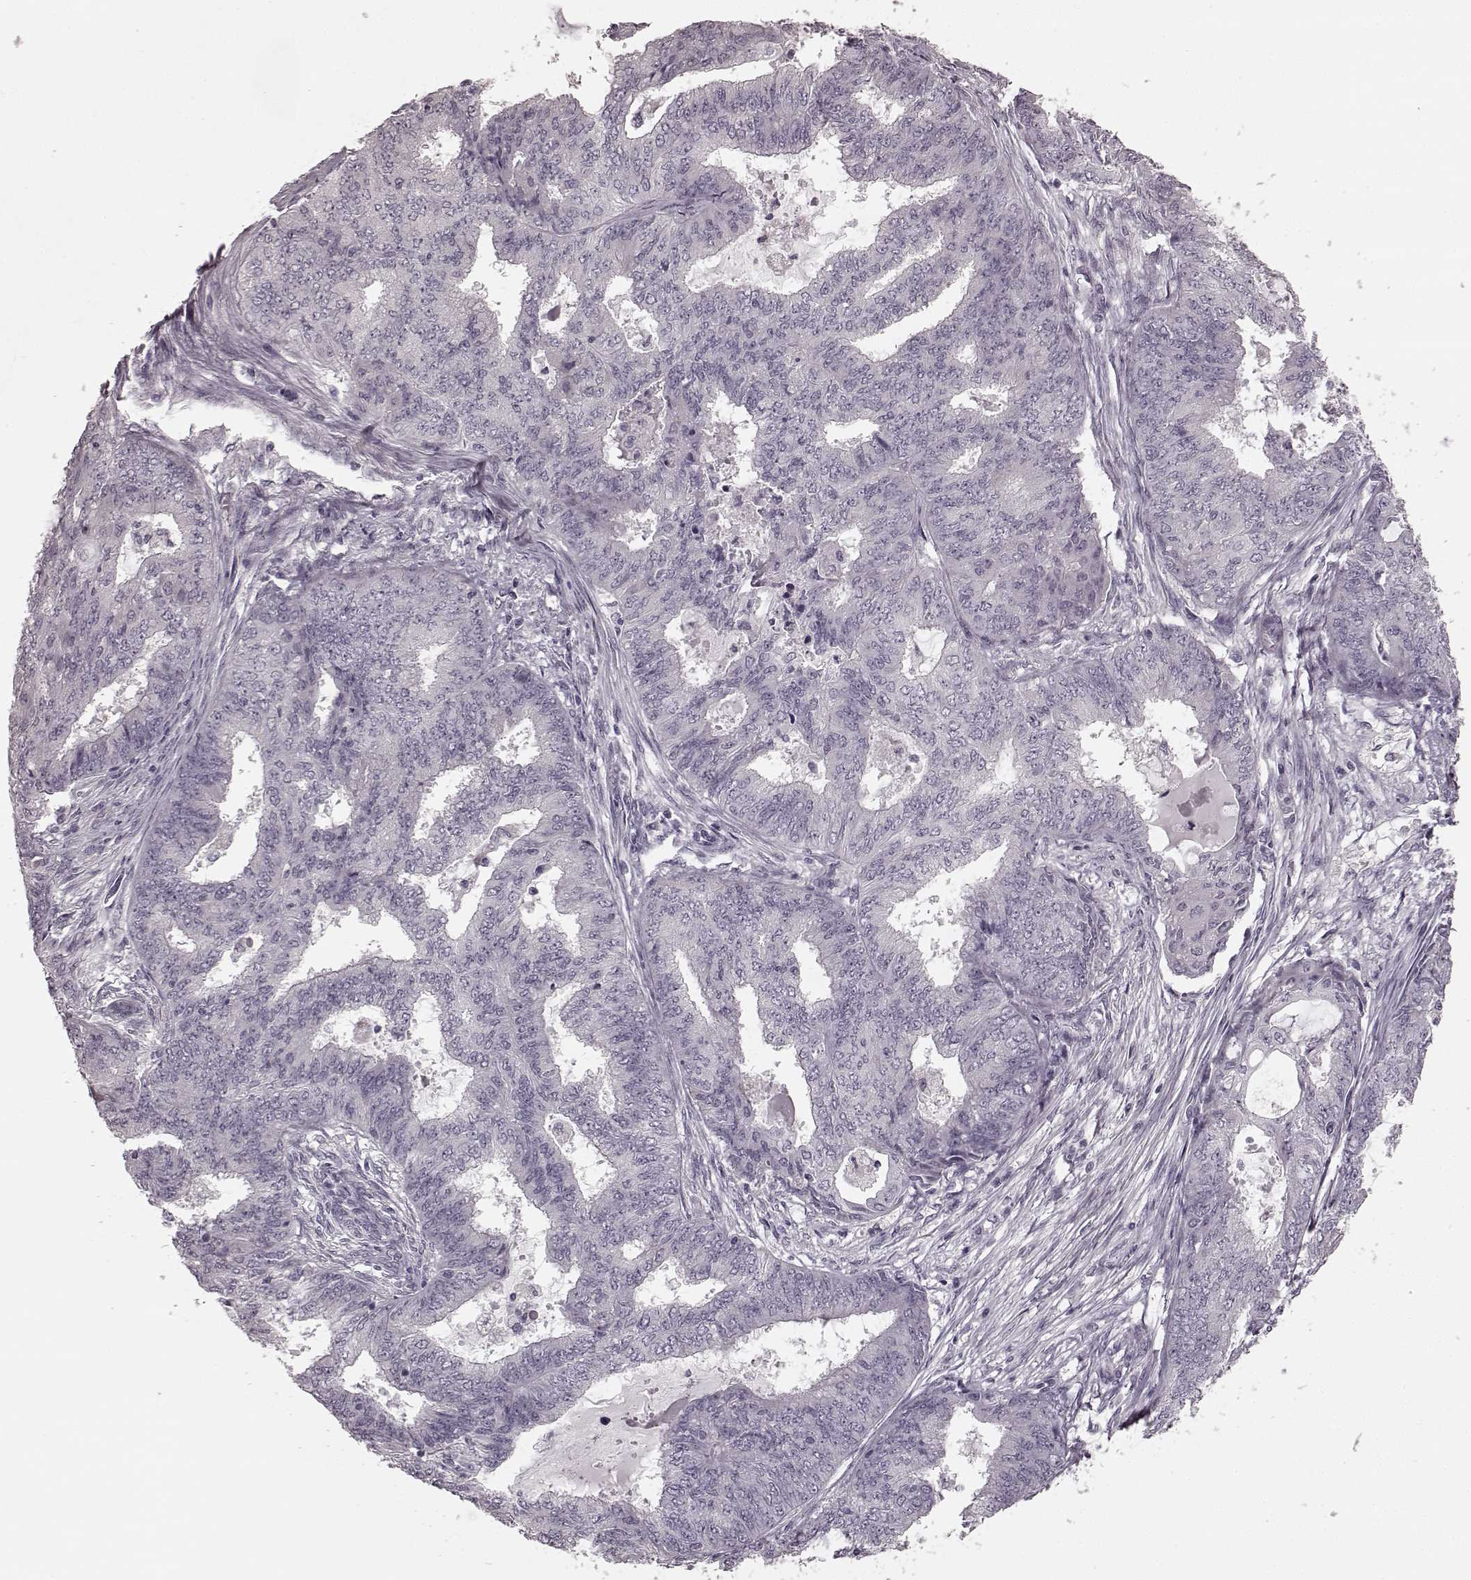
{"staining": {"intensity": "negative", "quantity": "none", "location": "none"}, "tissue": "endometrial cancer", "cell_type": "Tumor cells", "image_type": "cancer", "snomed": [{"axis": "morphology", "description": "Adenocarcinoma, NOS"}, {"axis": "topography", "description": "Endometrium"}], "caption": "Endometrial adenocarcinoma was stained to show a protein in brown. There is no significant expression in tumor cells.", "gene": "PRKCE", "patient": {"sex": "female", "age": 62}}